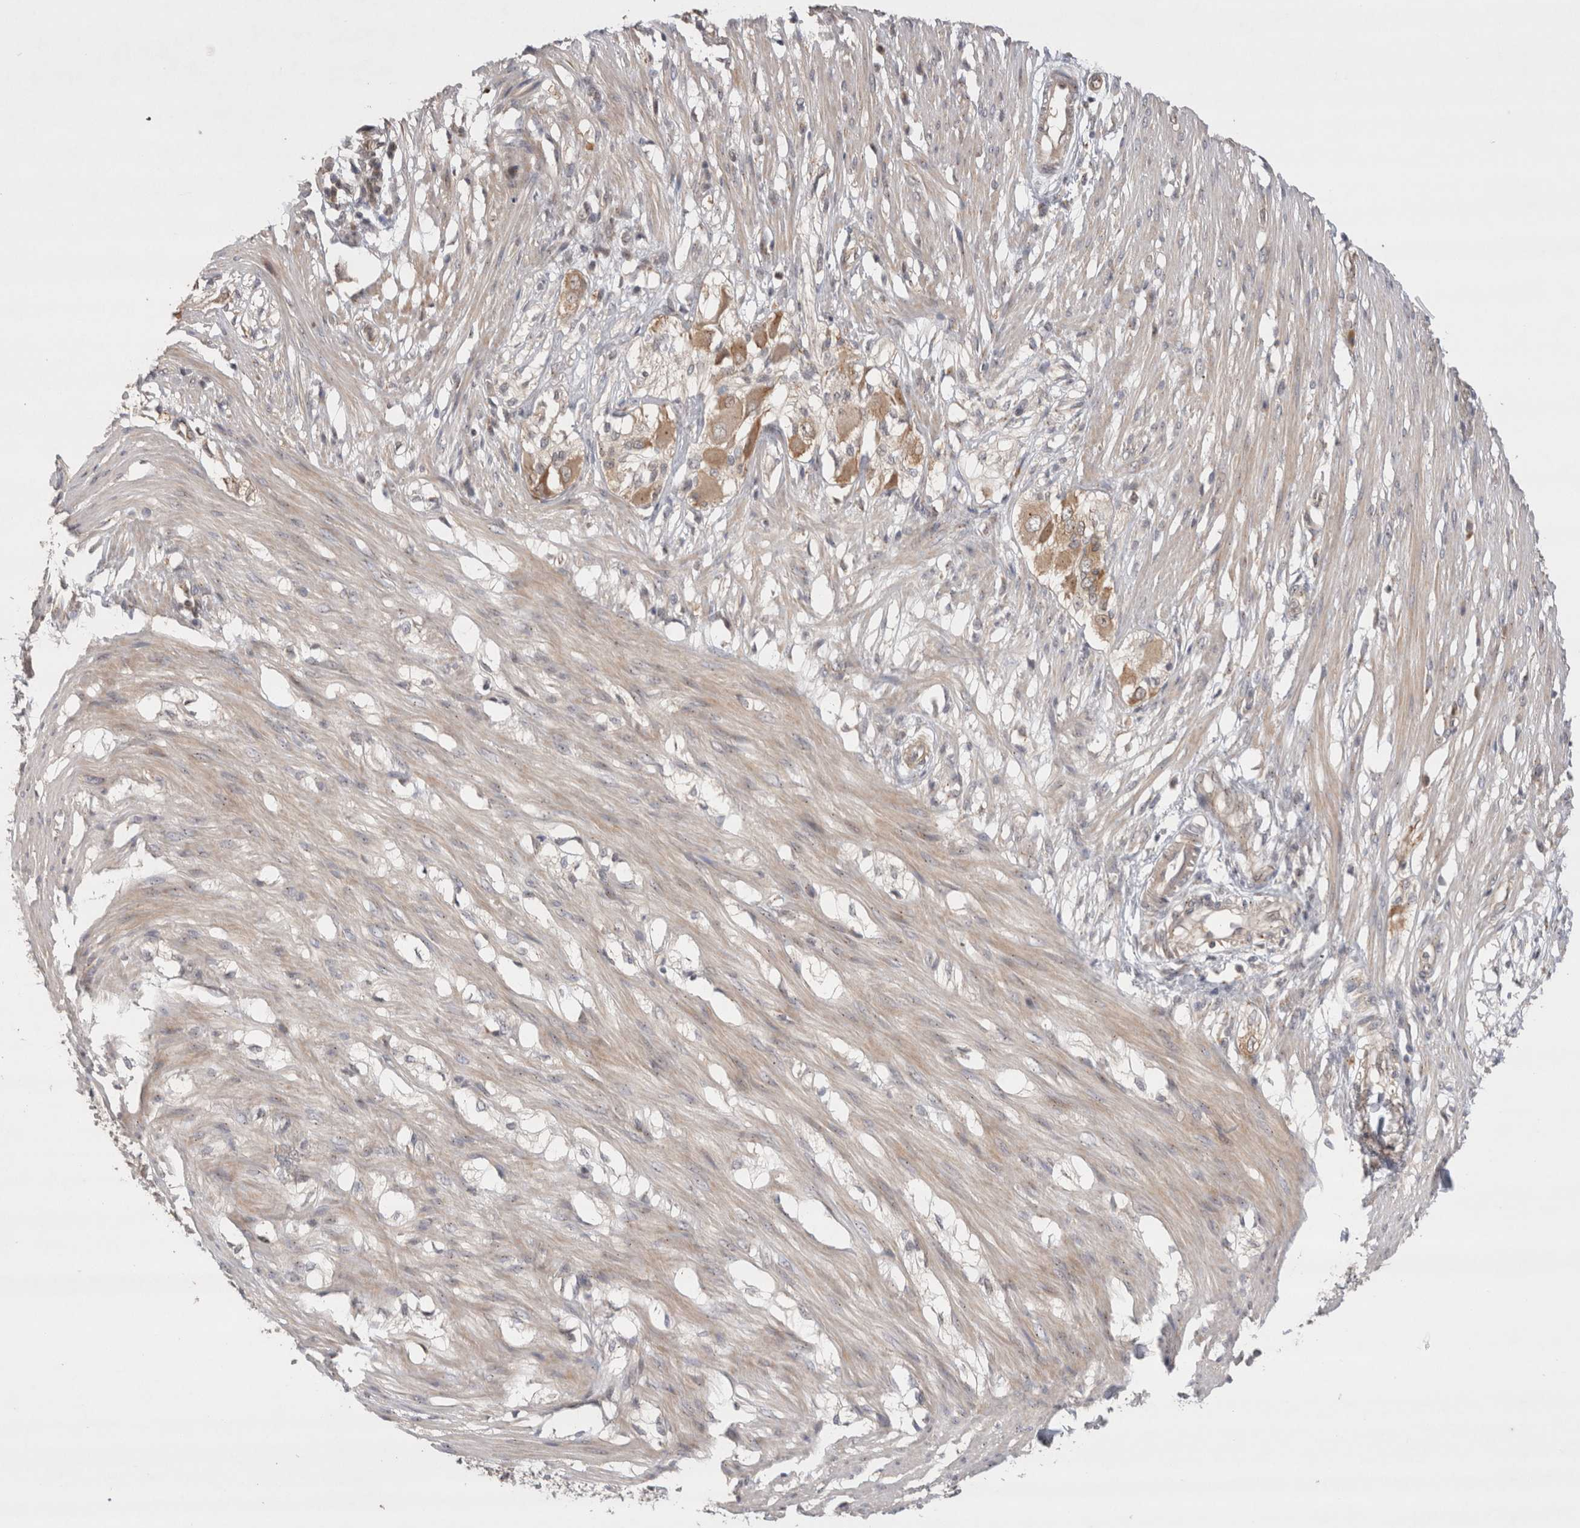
{"staining": {"intensity": "weak", "quantity": "25%-75%", "location": "cytoplasmic/membranous"}, "tissue": "smooth muscle", "cell_type": "Smooth muscle cells", "image_type": "normal", "snomed": [{"axis": "morphology", "description": "Normal tissue, NOS"}, {"axis": "morphology", "description": "Adenocarcinoma, NOS"}, {"axis": "topography", "description": "Smooth muscle"}, {"axis": "topography", "description": "Colon"}], "caption": "Unremarkable smooth muscle demonstrates weak cytoplasmic/membranous positivity in about 25%-75% of smooth muscle cells, visualized by immunohistochemistry. Nuclei are stained in blue.", "gene": "SLC29A1", "patient": {"sex": "male", "age": 14}}